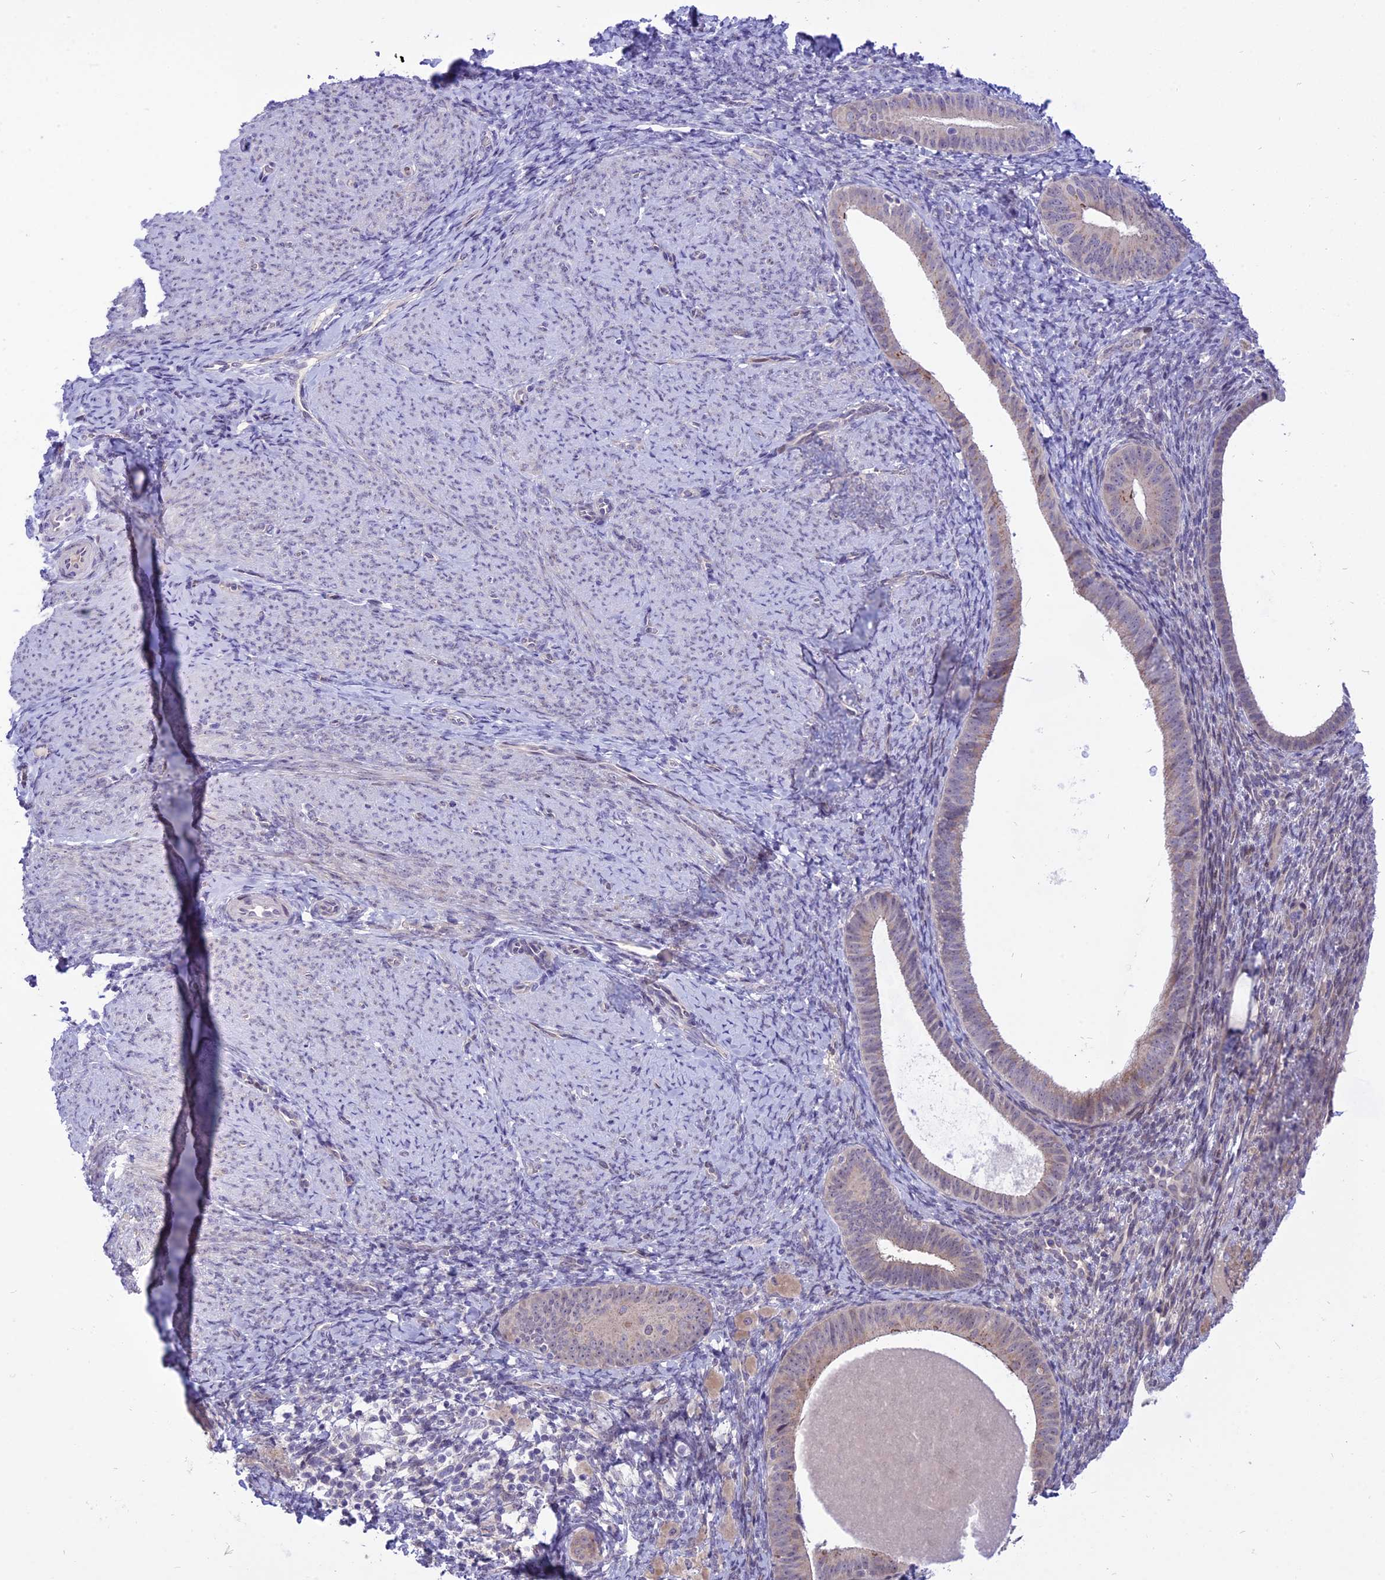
{"staining": {"intensity": "negative", "quantity": "none", "location": "none"}, "tissue": "endometrium", "cell_type": "Cells in endometrial stroma", "image_type": "normal", "snomed": [{"axis": "morphology", "description": "Normal tissue, NOS"}, {"axis": "topography", "description": "Endometrium"}], "caption": "There is no significant positivity in cells in endometrial stroma of endometrium. The staining is performed using DAB (3,3'-diaminobenzidine) brown chromogen with nuclei counter-stained in using hematoxylin.", "gene": "ZNF837", "patient": {"sex": "female", "age": 65}}